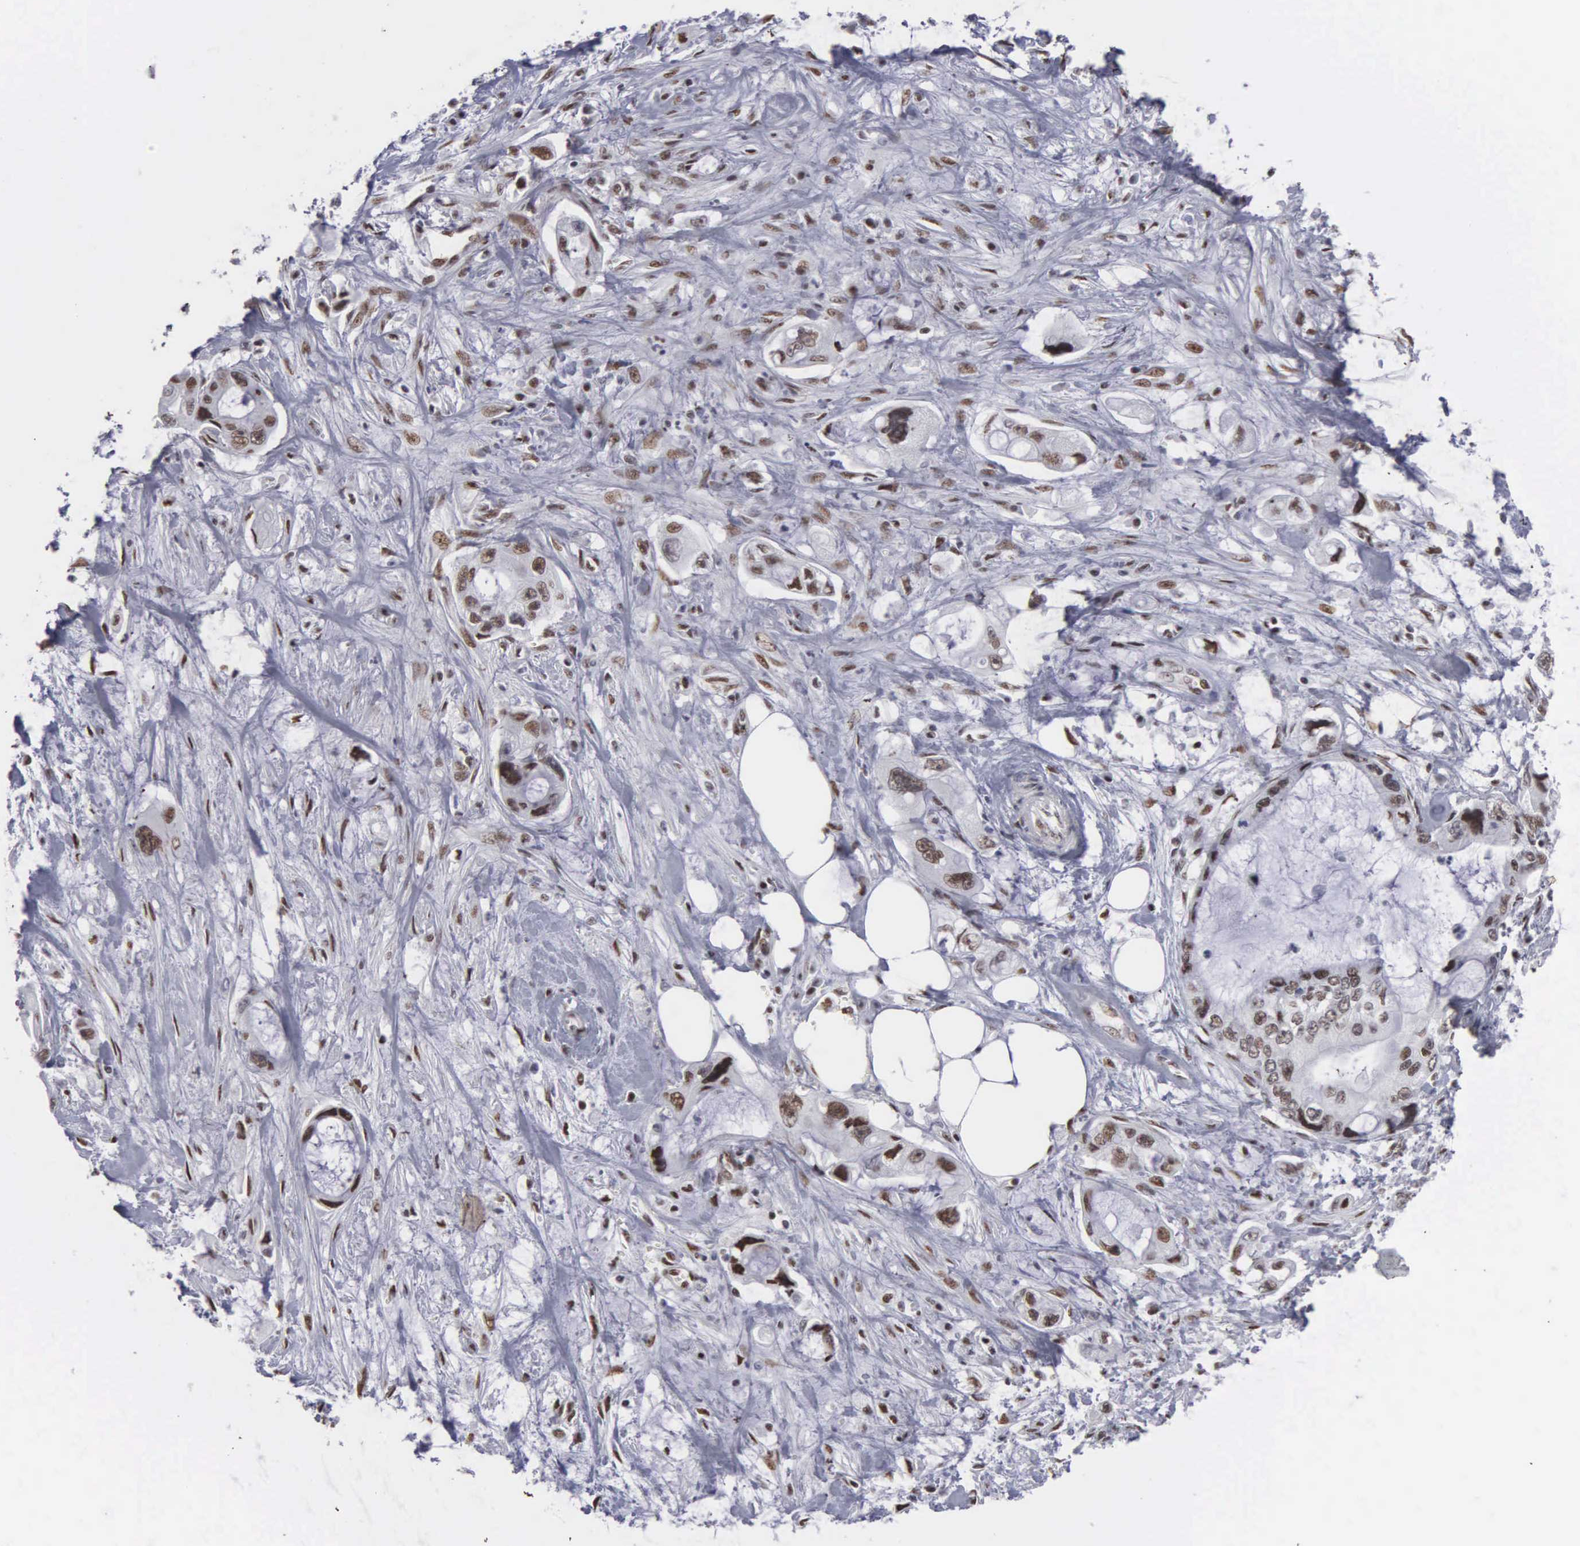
{"staining": {"intensity": "moderate", "quantity": ">75%", "location": "nuclear"}, "tissue": "pancreatic cancer", "cell_type": "Tumor cells", "image_type": "cancer", "snomed": [{"axis": "morphology", "description": "Adenocarcinoma, NOS"}, {"axis": "topography", "description": "Pancreas"}, {"axis": "topography", "description": "Stomach, upper"}], "caption": "Adenocarcinoma (pancreatic) was stained to show a protein in brown. There is medium levels of moderate nuclear staining in about >75% of tumor cells. (DAB IHC, brown staining for protein, blue staining for nuclei).", "gene": "KIAA0586", "patient": {"sex": "male", "age": 77}}